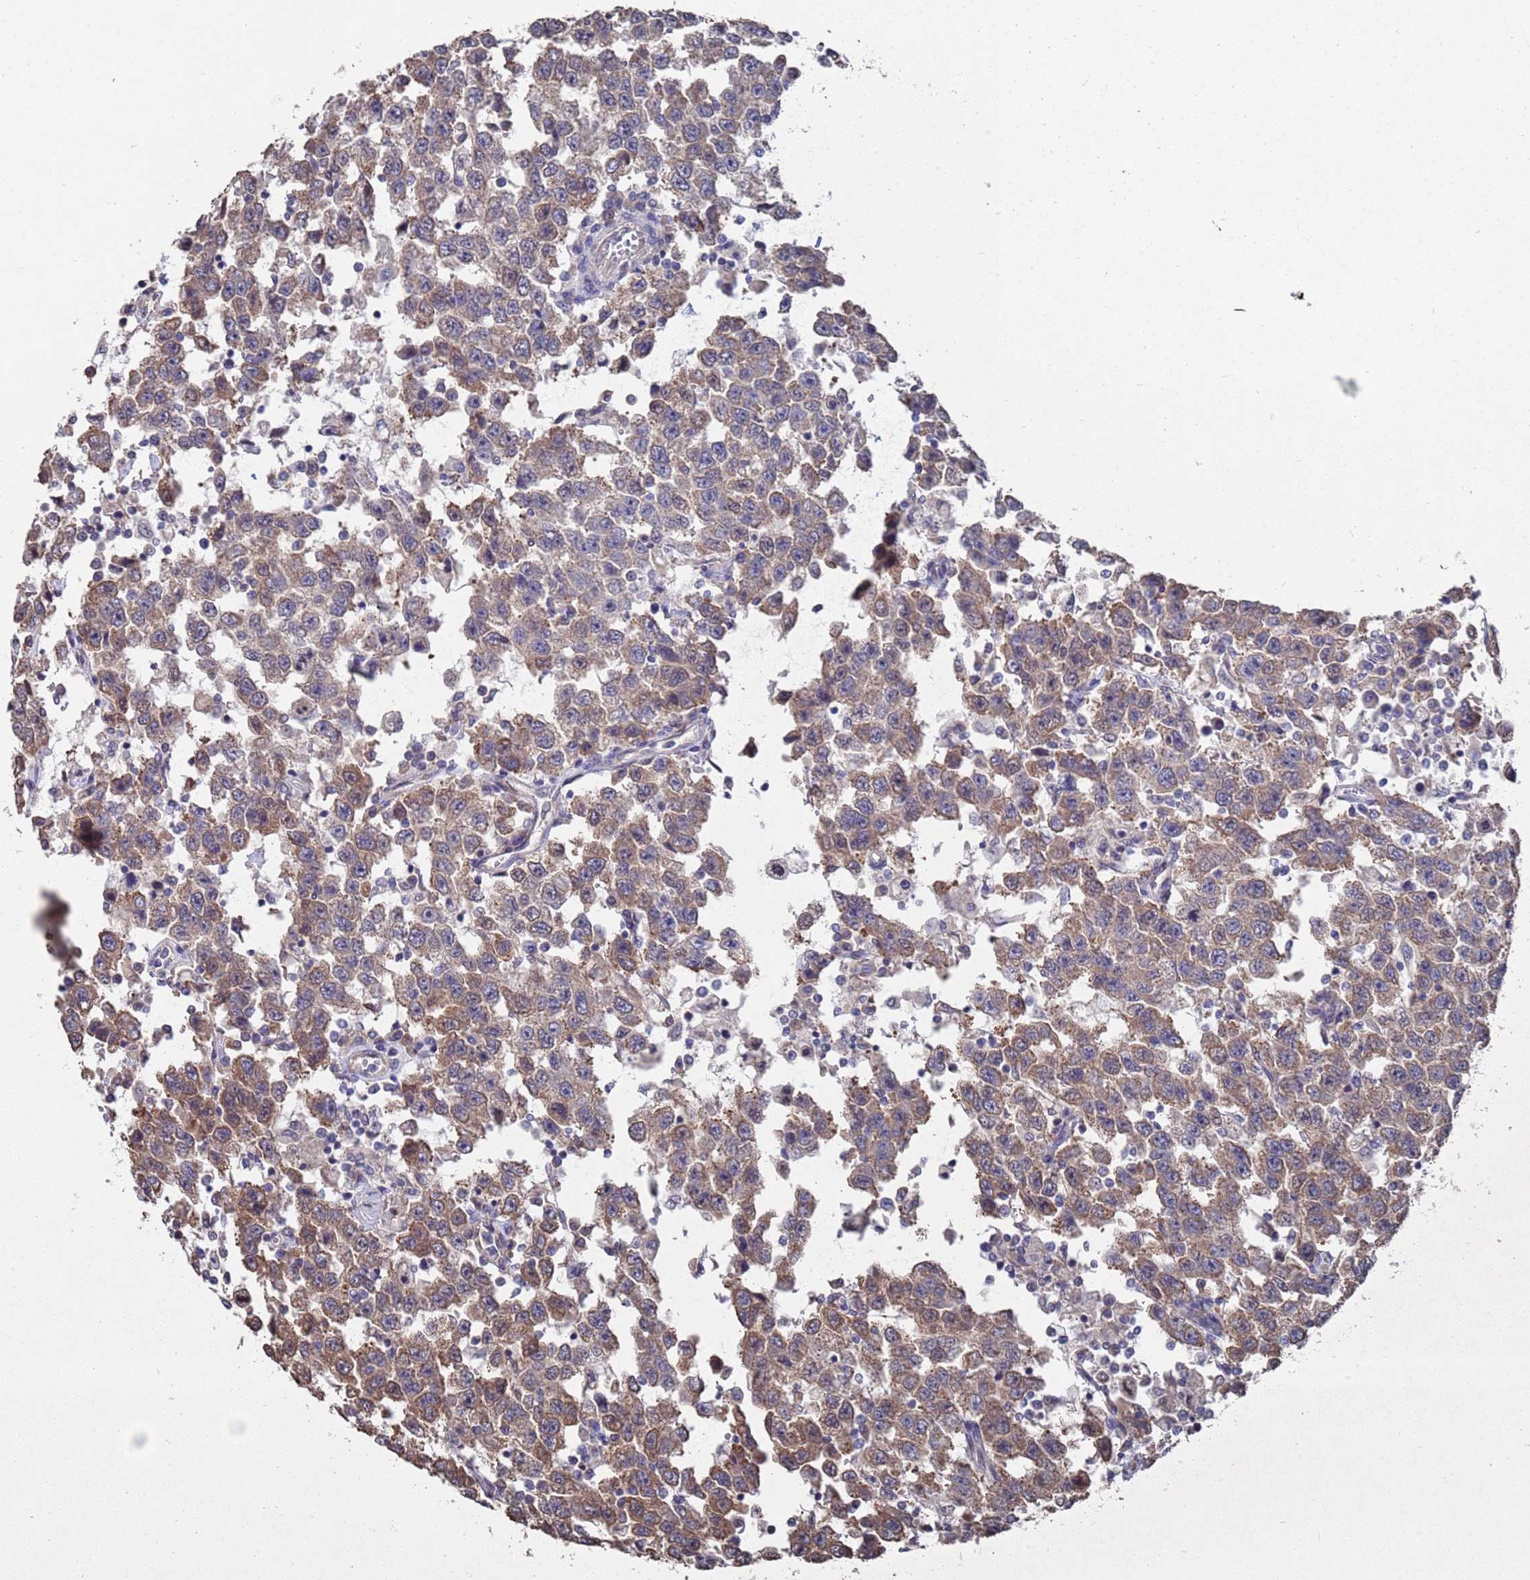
{"staining": {"intensity": "moderate", "quantity": ">75%", "location": "cytoplasmic/membranous"}, "tissue": "testis cancer", "cell_type": "Tumor cells", "image_type": "cancer", "snomed": [{"axis": "morphology", "description": "Seminoma, NOS"}, {"axis": "topography", "description": "Testis"}], "caption": "Tumor cells exhibit moderate cytoplasmic/membranous staining in about >75% of cells in testis cancer.", "gene": "CFAP119", "patient": {"sex": "male", "age": 41}}